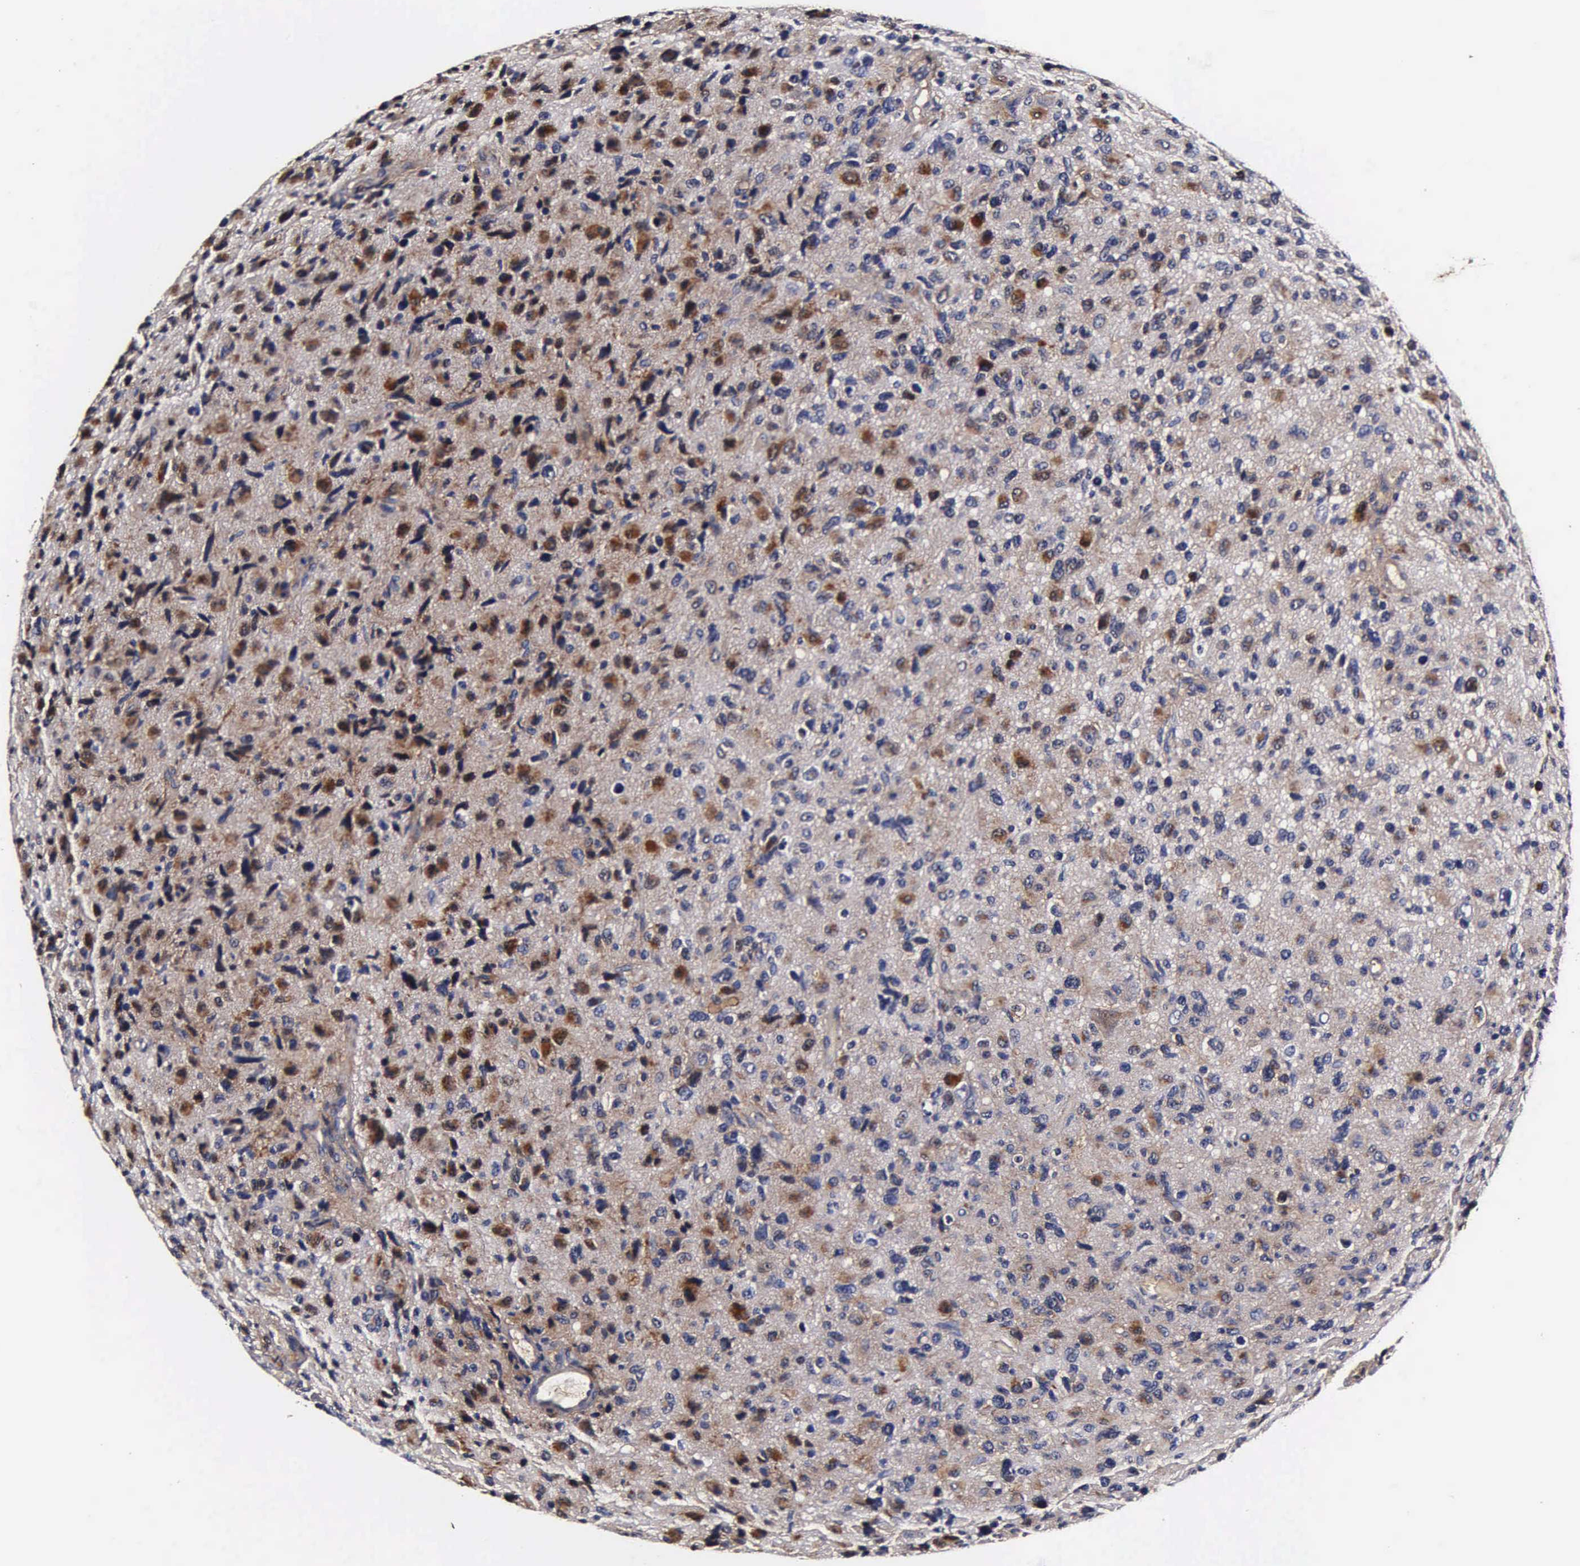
{"staining": {"intensity": "strong", "quantity": "25%-75%", "location": "cytoplasmic/membranous"}, "tissue": "glioma", "cell_type": "Tumor cells", "image_type": "cancer", "snomed": [{"axis": "morphology", "description": "Glioma, malignant, High grade"}, {"axis": "topography", "description": "Brain"}], "caption": "Strong cytoplasmic/membranous expression for a protein is appreciated in about 25%-75% of tumor cells of glioma using immunohistochemistry.", "gene": "CST3", "patient": {"sex": "female", "age": 60}}